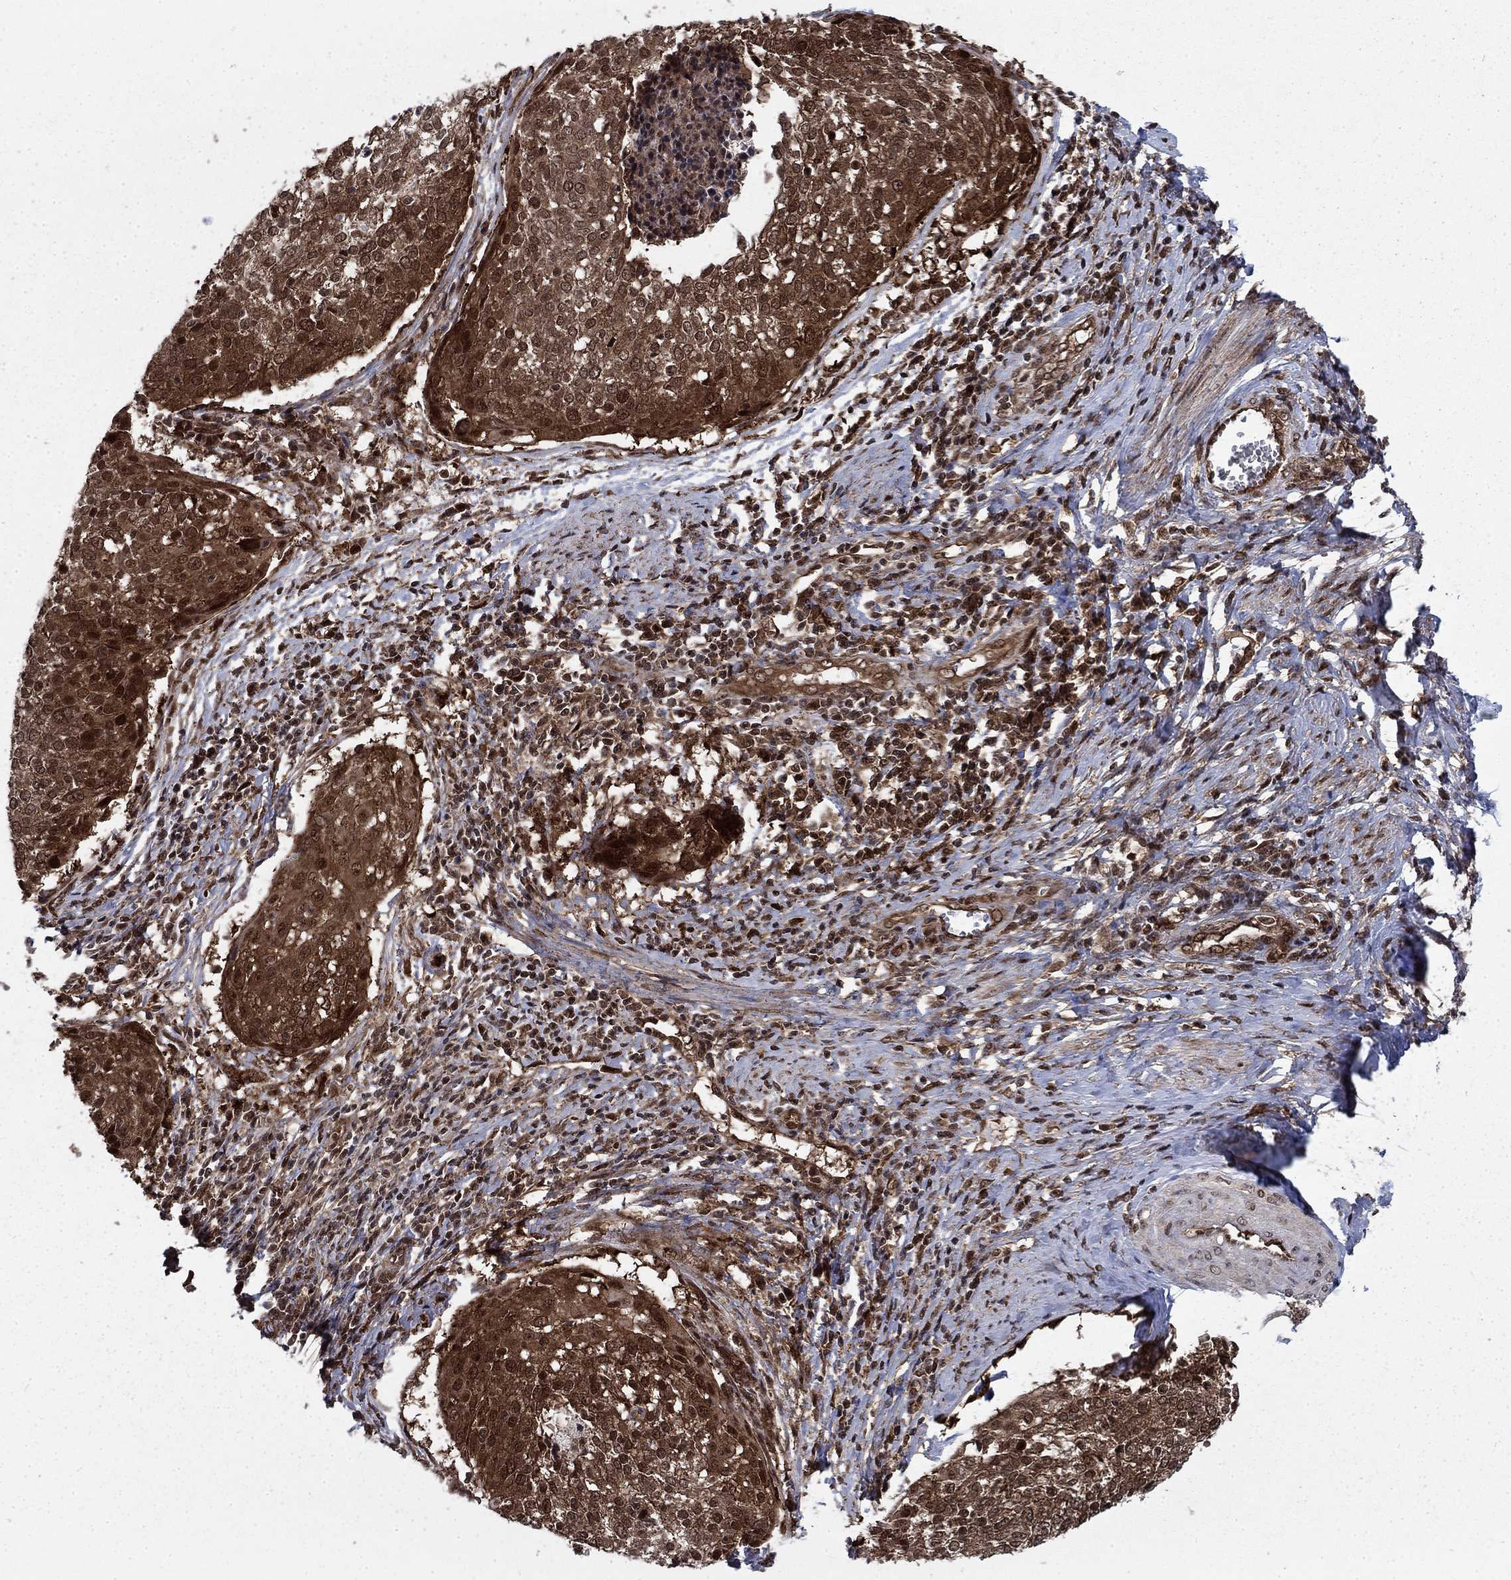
{"staining": {"intensity": "strong", "quantity": ">75%", "location": "cytoplasmic/membranous,nuclear"}, "tissue": "cervical cancer", "cell_type": "Tumor cells", "image_type": "cancer", "snomed": [{"axis": "morphology", "description": "Squamous cell carcinoma, NOS"}, {"axis": "topography", "description": "Cervix"}], "caption": "Approximately >75% of tumor cells in human squamous cell carcinoma (cervical) reveal strong cytoplasmic/membranous and nuclear protein positivity as visualized by brown immunohistochemical staining.", "gene": "DNAJA1", "patient": {"sex": "female", "age": 39}}